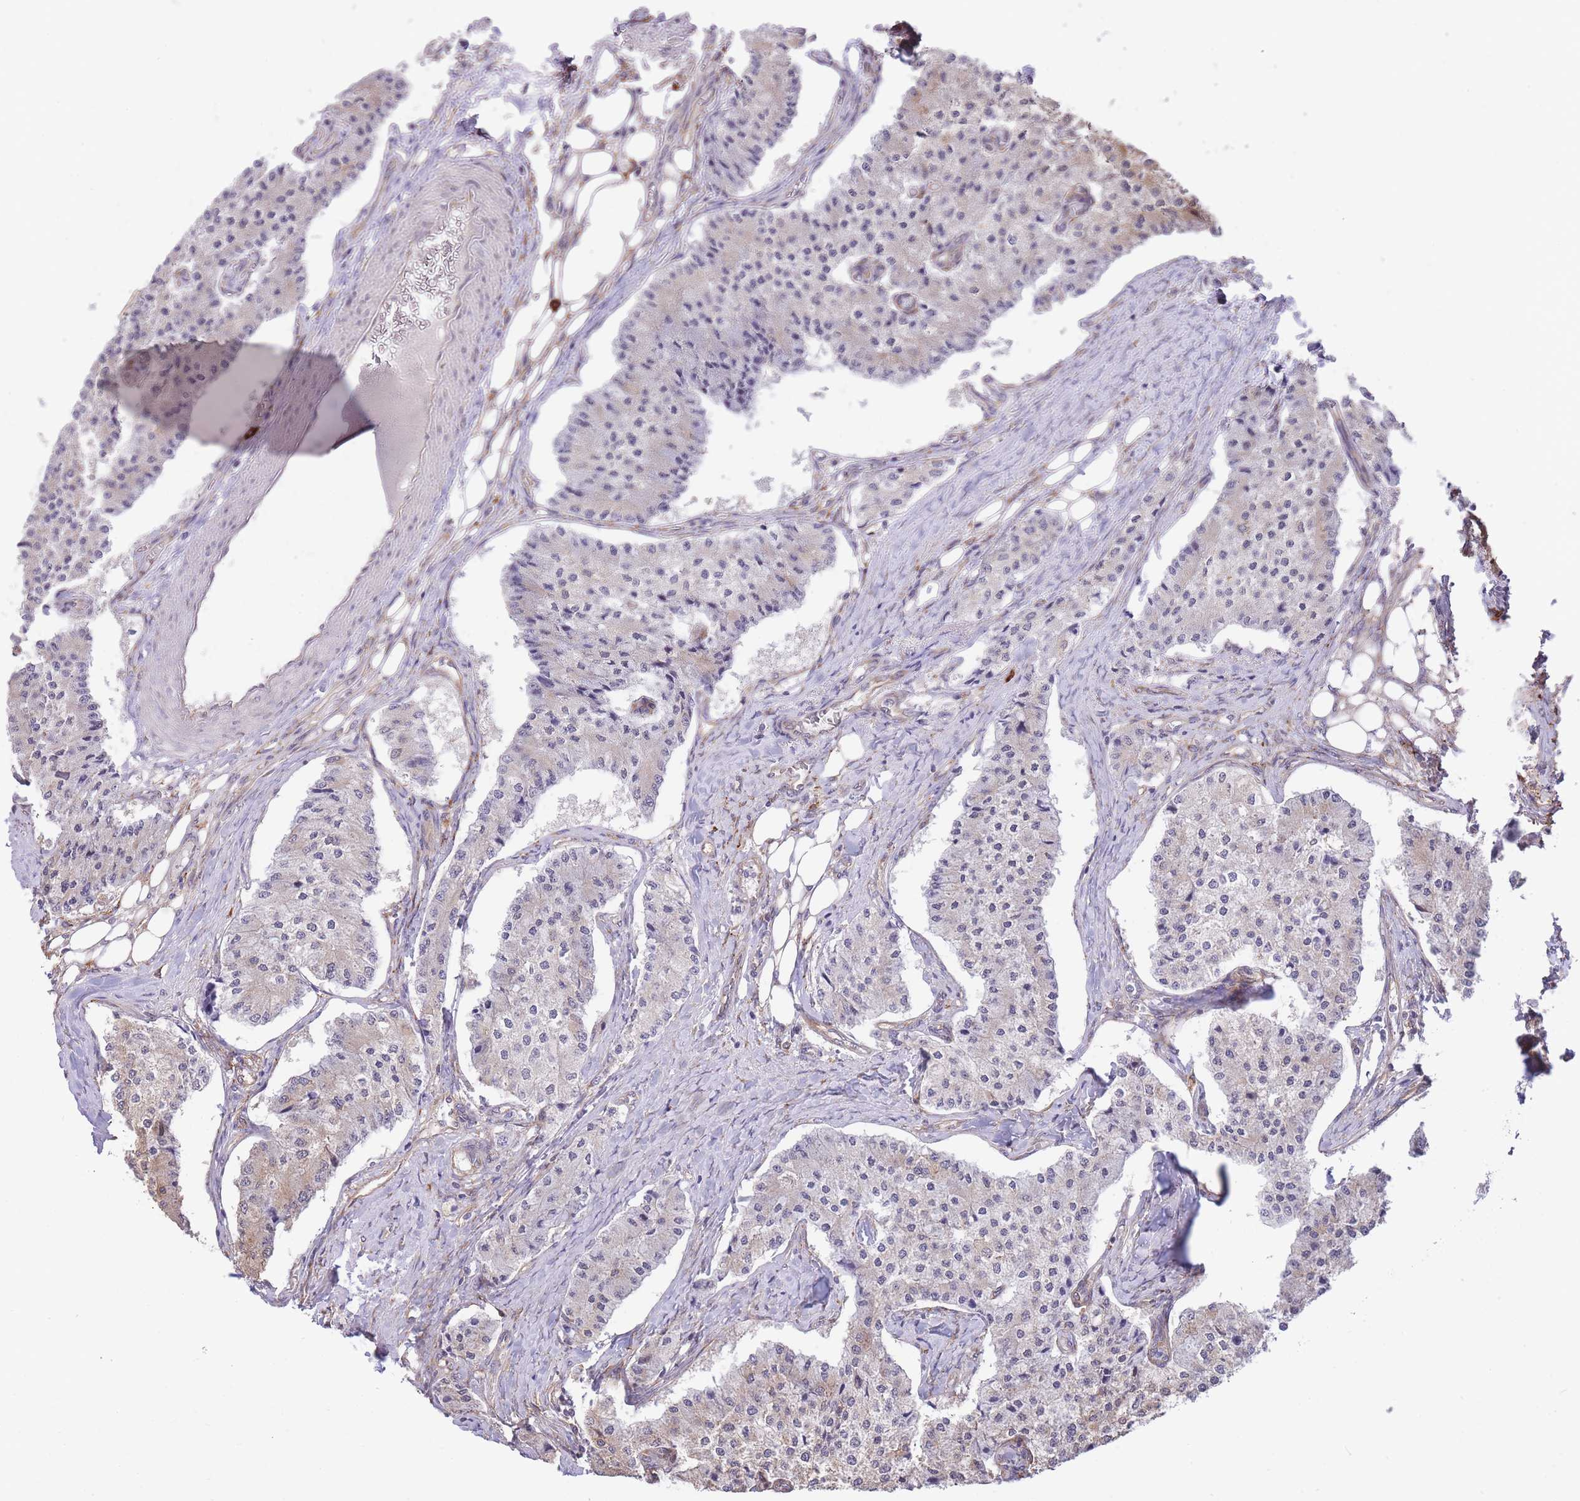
{"staining": {"intensity": "weak", "quantity": "<25%", "location": "cytoplasmic/membranous"}, "tissue": "carcinoid", "cell_type": "Tumor cells", "image_type": "cancer", "snomed": [{"axis": "morphology", "description": "Carcinoid, malignant, NOS"}, {"axis": "topography", "description": "Colon"}], "caption": "This micrograph is of carcinoid (malignant) stained with immunohistochemistry to label a protein in brown with the nuclei are counter-stained blue. There is no staining in tumor cells.", "gene": "EXOSC8", "patient": {"sex": "female", "age": 52}}